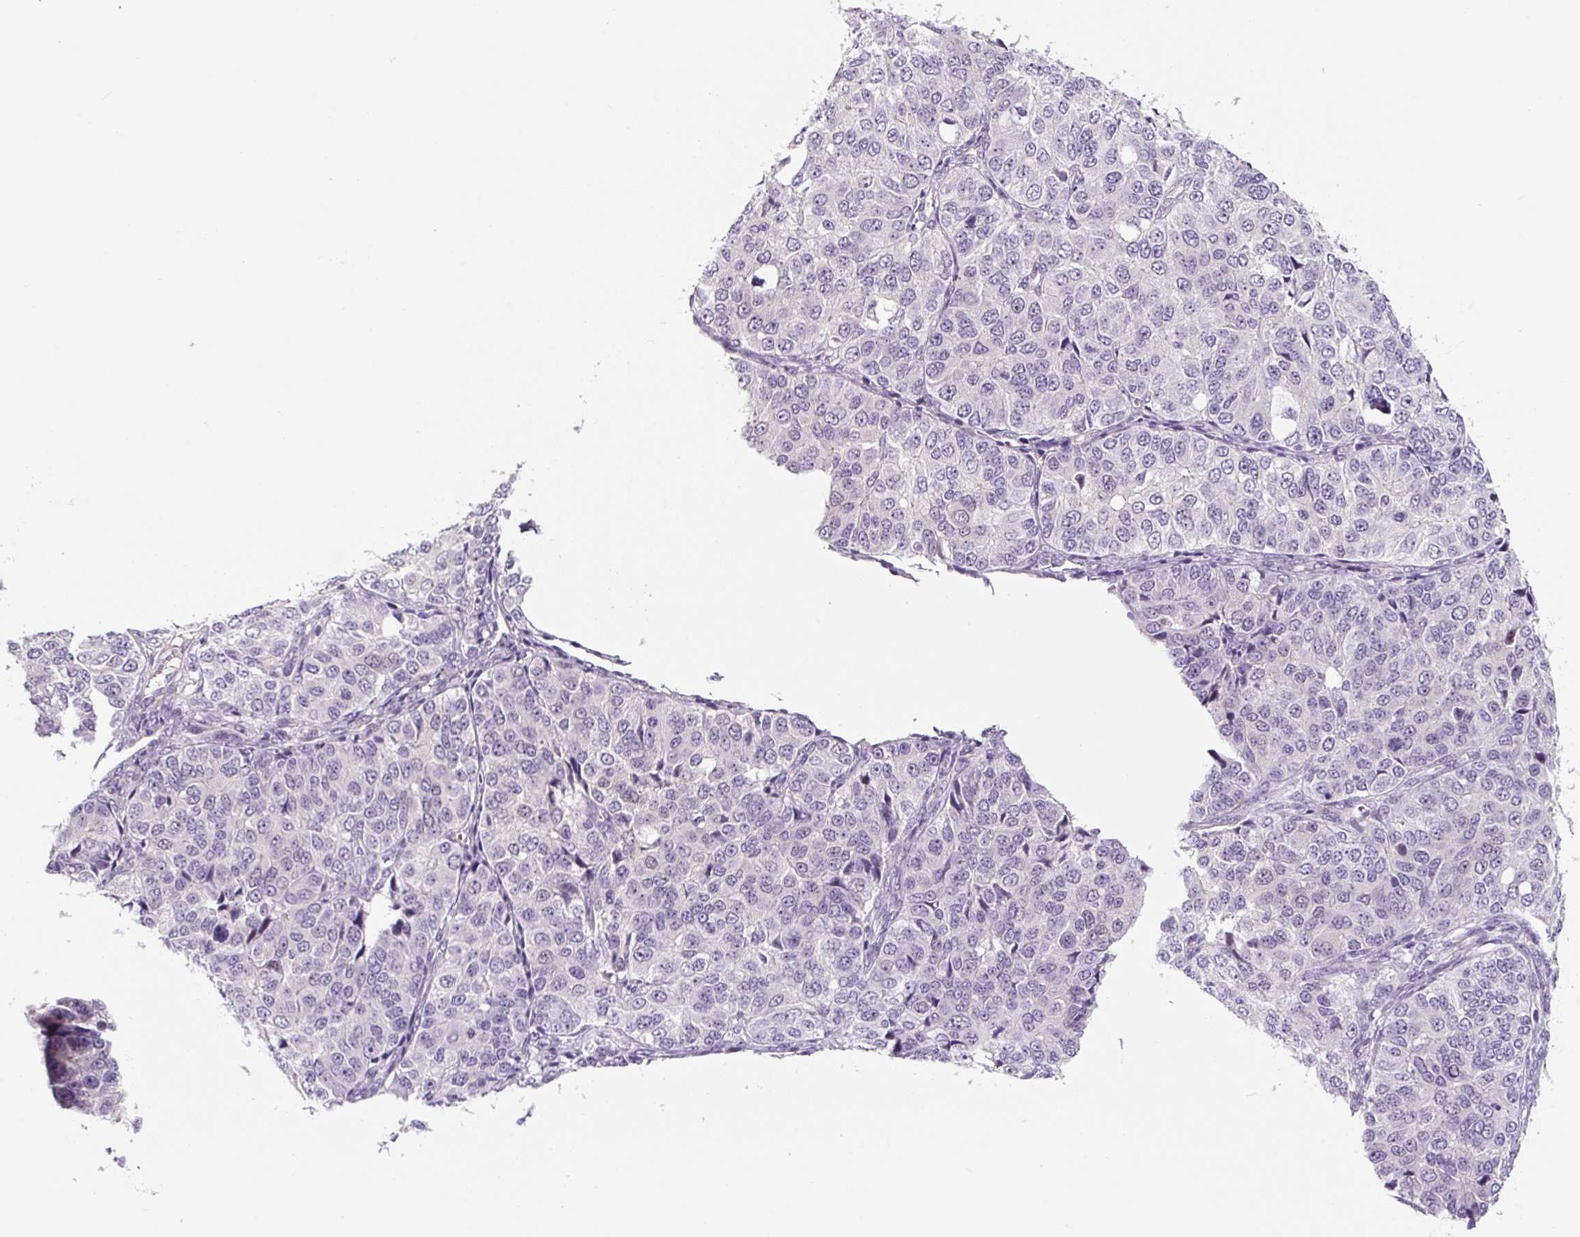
{"staining": {"intensity": "negative", "quantity": "none", "location": "none"}, "tissue": "ovarian cancer", "cell_type": "Tumor cells", "image_type": "cancer", "snomed": [{"axis": "morphology", "description": "Carcinoma, endometroid"}, {"axis": "topography", "description": "Ovary"}], "caption": "Tumor cells show no significant positivity in ovarian cancer (endometroid carcinoma).", "gene": "CCL25", "patient": {"sex": "female", "age": 51}}